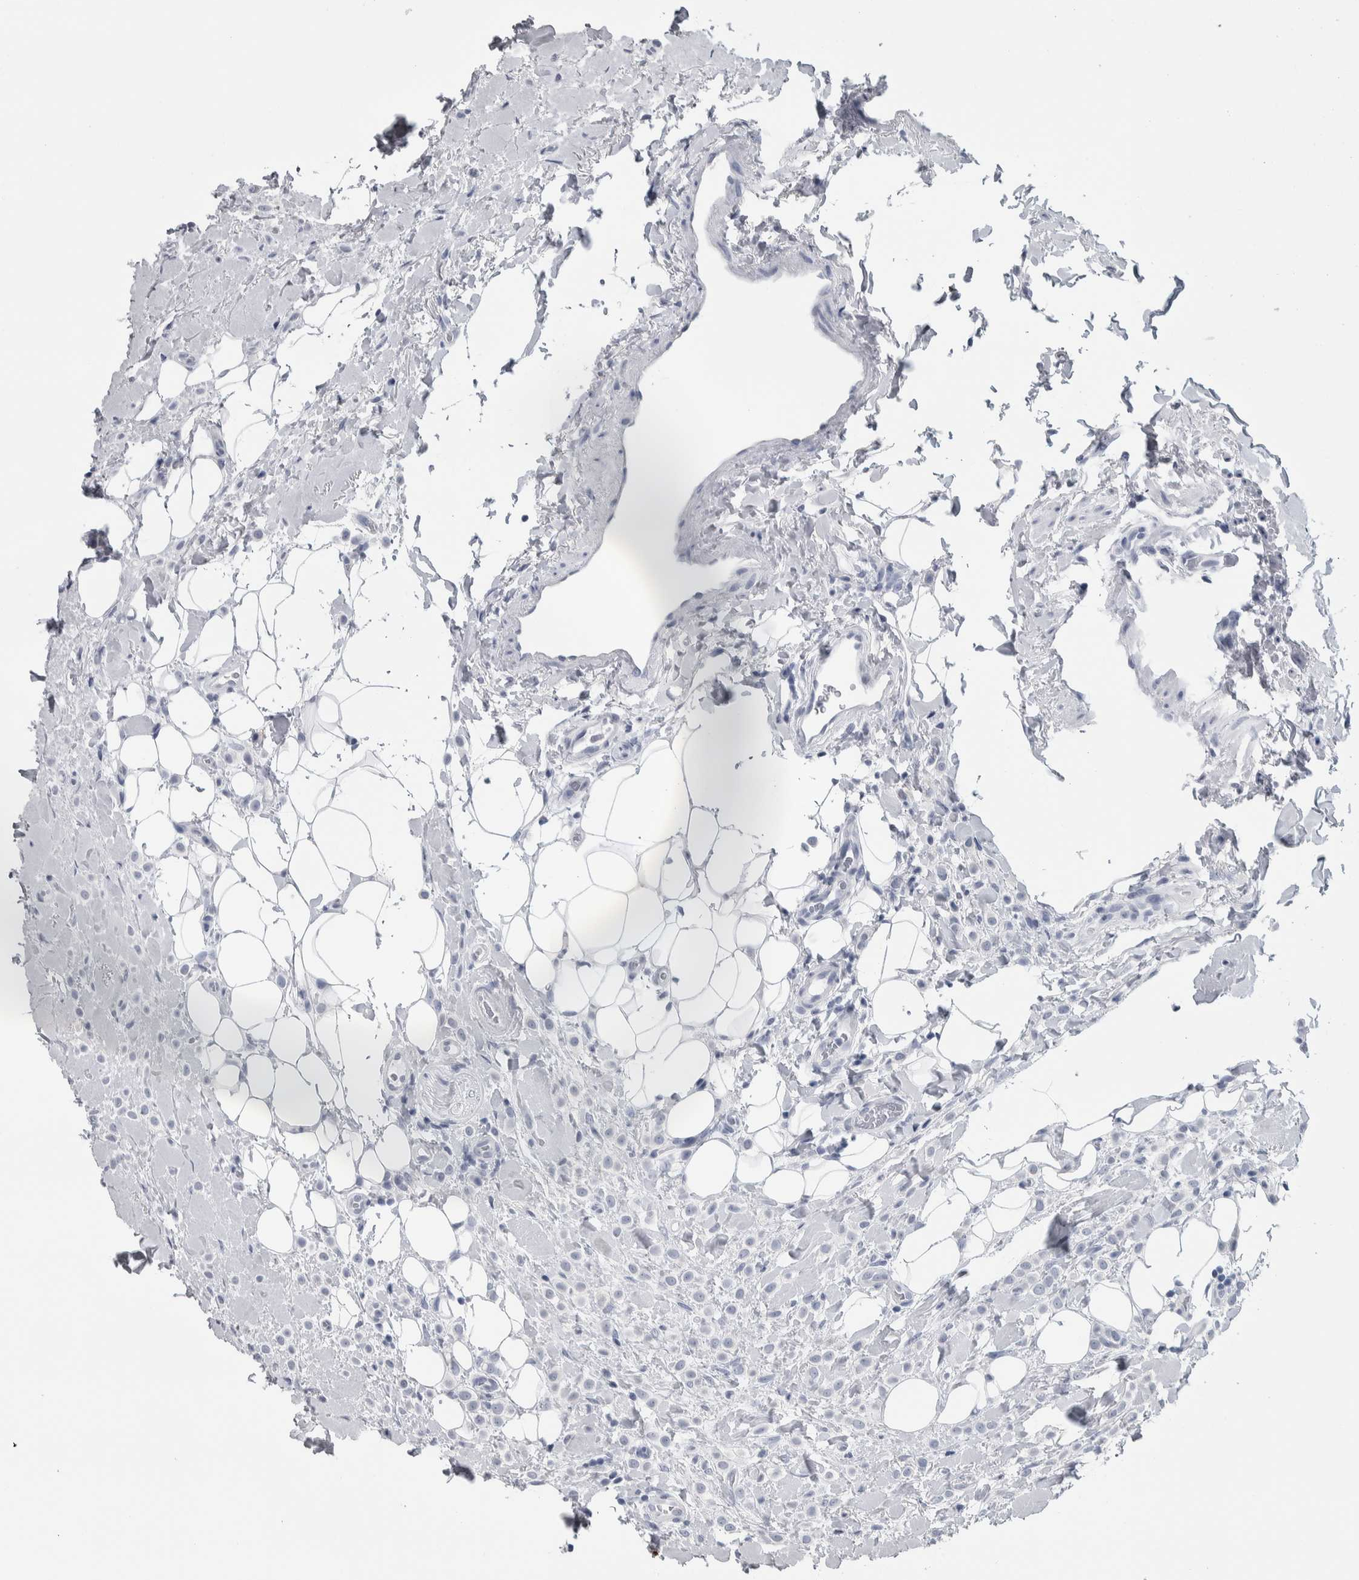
{"staining": {"intensity": "negative", "quantity": "none", "location": "none"}, "tissue": "breast cancer", "cell_type": "Tumor cells", "image_type": "cancer", "snomed": [{"axis": "morphology", "description": "Normal tissue, NOS"}, {"axis": "morphology", "description": "Lobular carcinoma"}, {"axis": "topography", "description": "Breast"}], "caption": "Immunohistochemistry image of neoplastic tissue: breast cancer (lobular carcinoma) stained with DAB (3,3'-diaminobenzidine) exhibits no significant protein positivity in tumor cells.", "gene": "CDH17", "patient": {"sex": "female", "age": 50}}